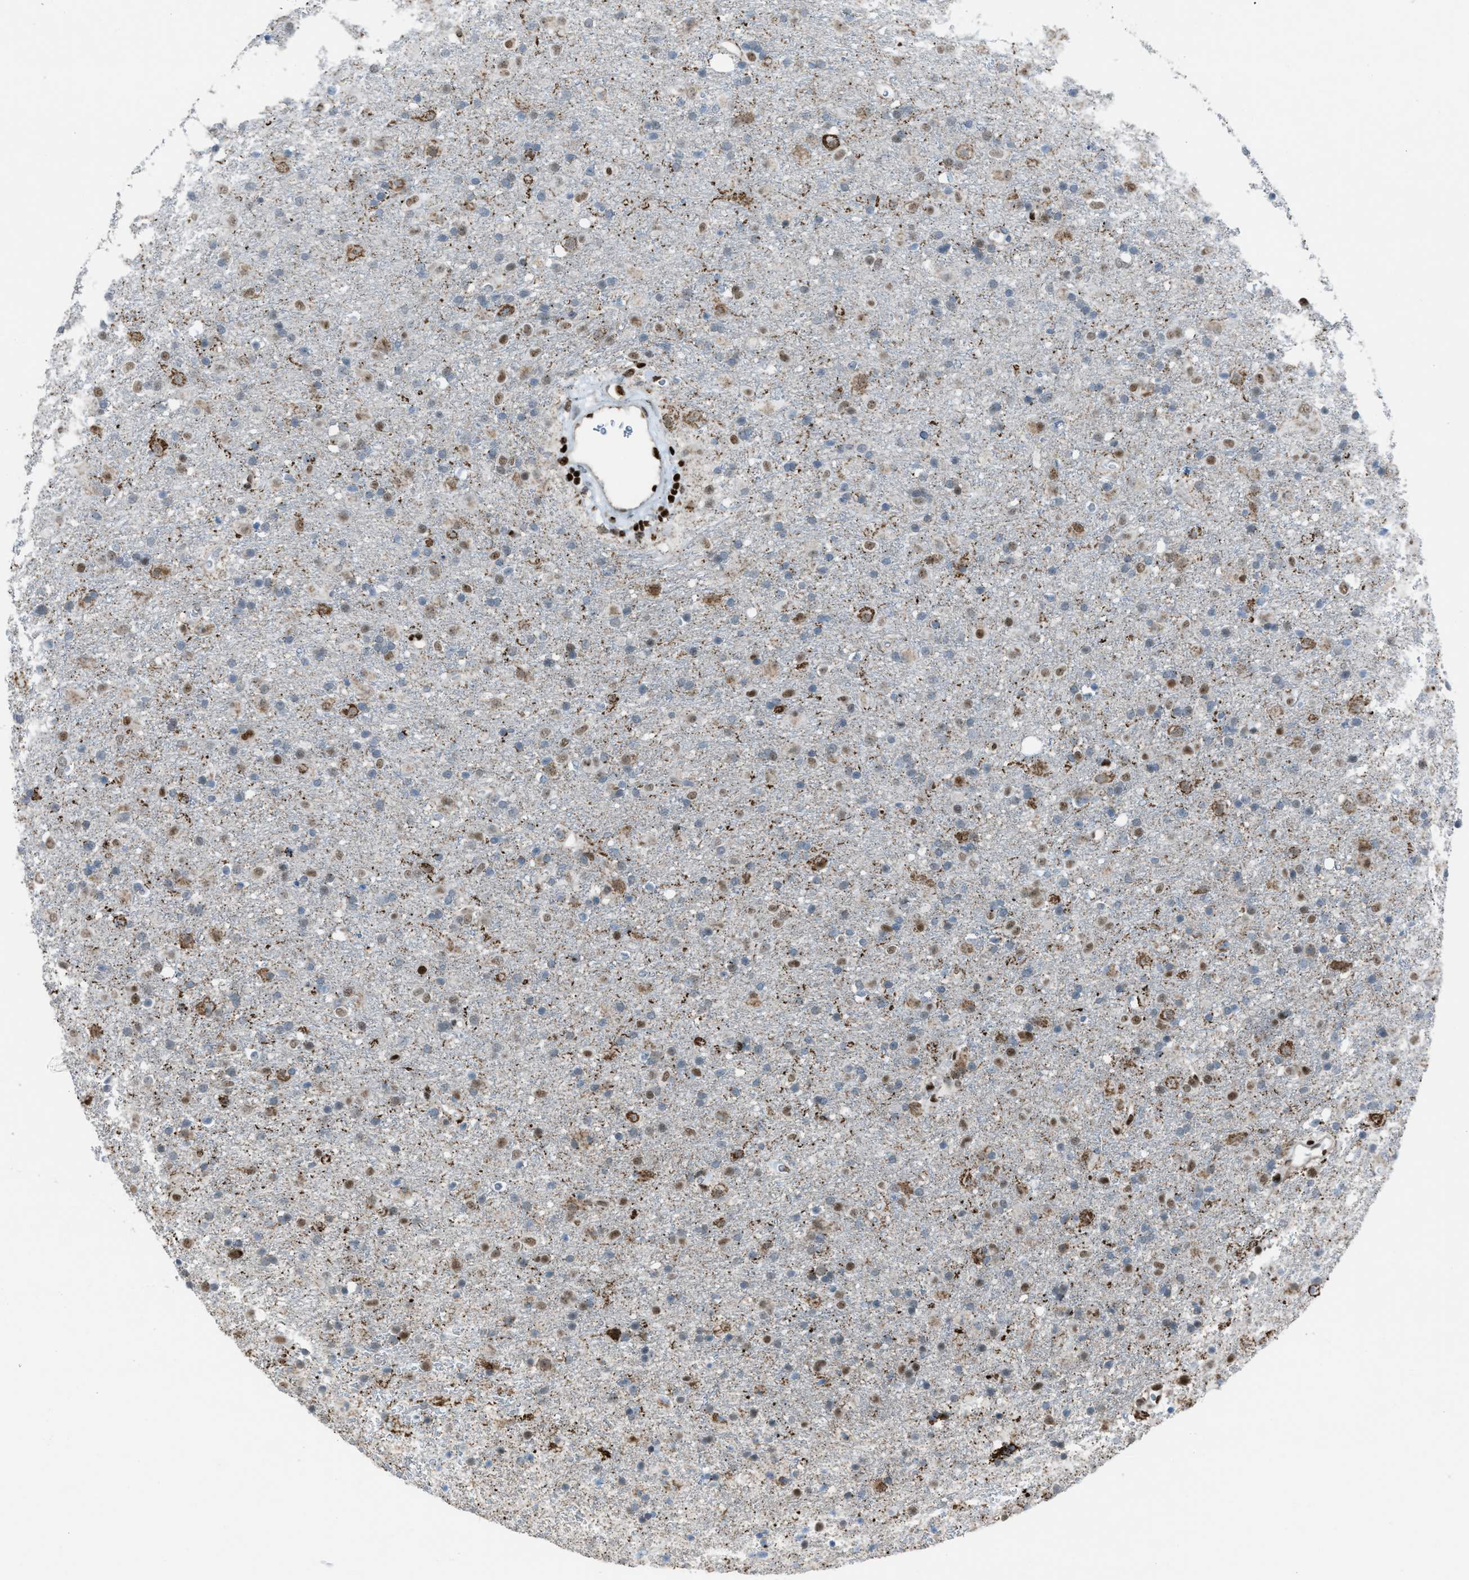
{"staining": {"intensity": "moderate", "quantity": "25%-75%", "location": "nuclear"}, "tissue": "glioma", "cell_type": "Tumor cells", "image_type": "cancer", "snomed": [{"axis": "morphology", "description": "Glioma, malignant, Low grade"}, {"axis": "topography", "description": "Brain"}], "caption": "A high-resolution histopathology image shows immunohistochemistry (IHC) staining of malignant low-grade glioma, which shows moderate nuclear positivity in about 25%-75% of tumor cells.", "gene": "SLFN5", "patient": {"sex": "male", "age": 65}}